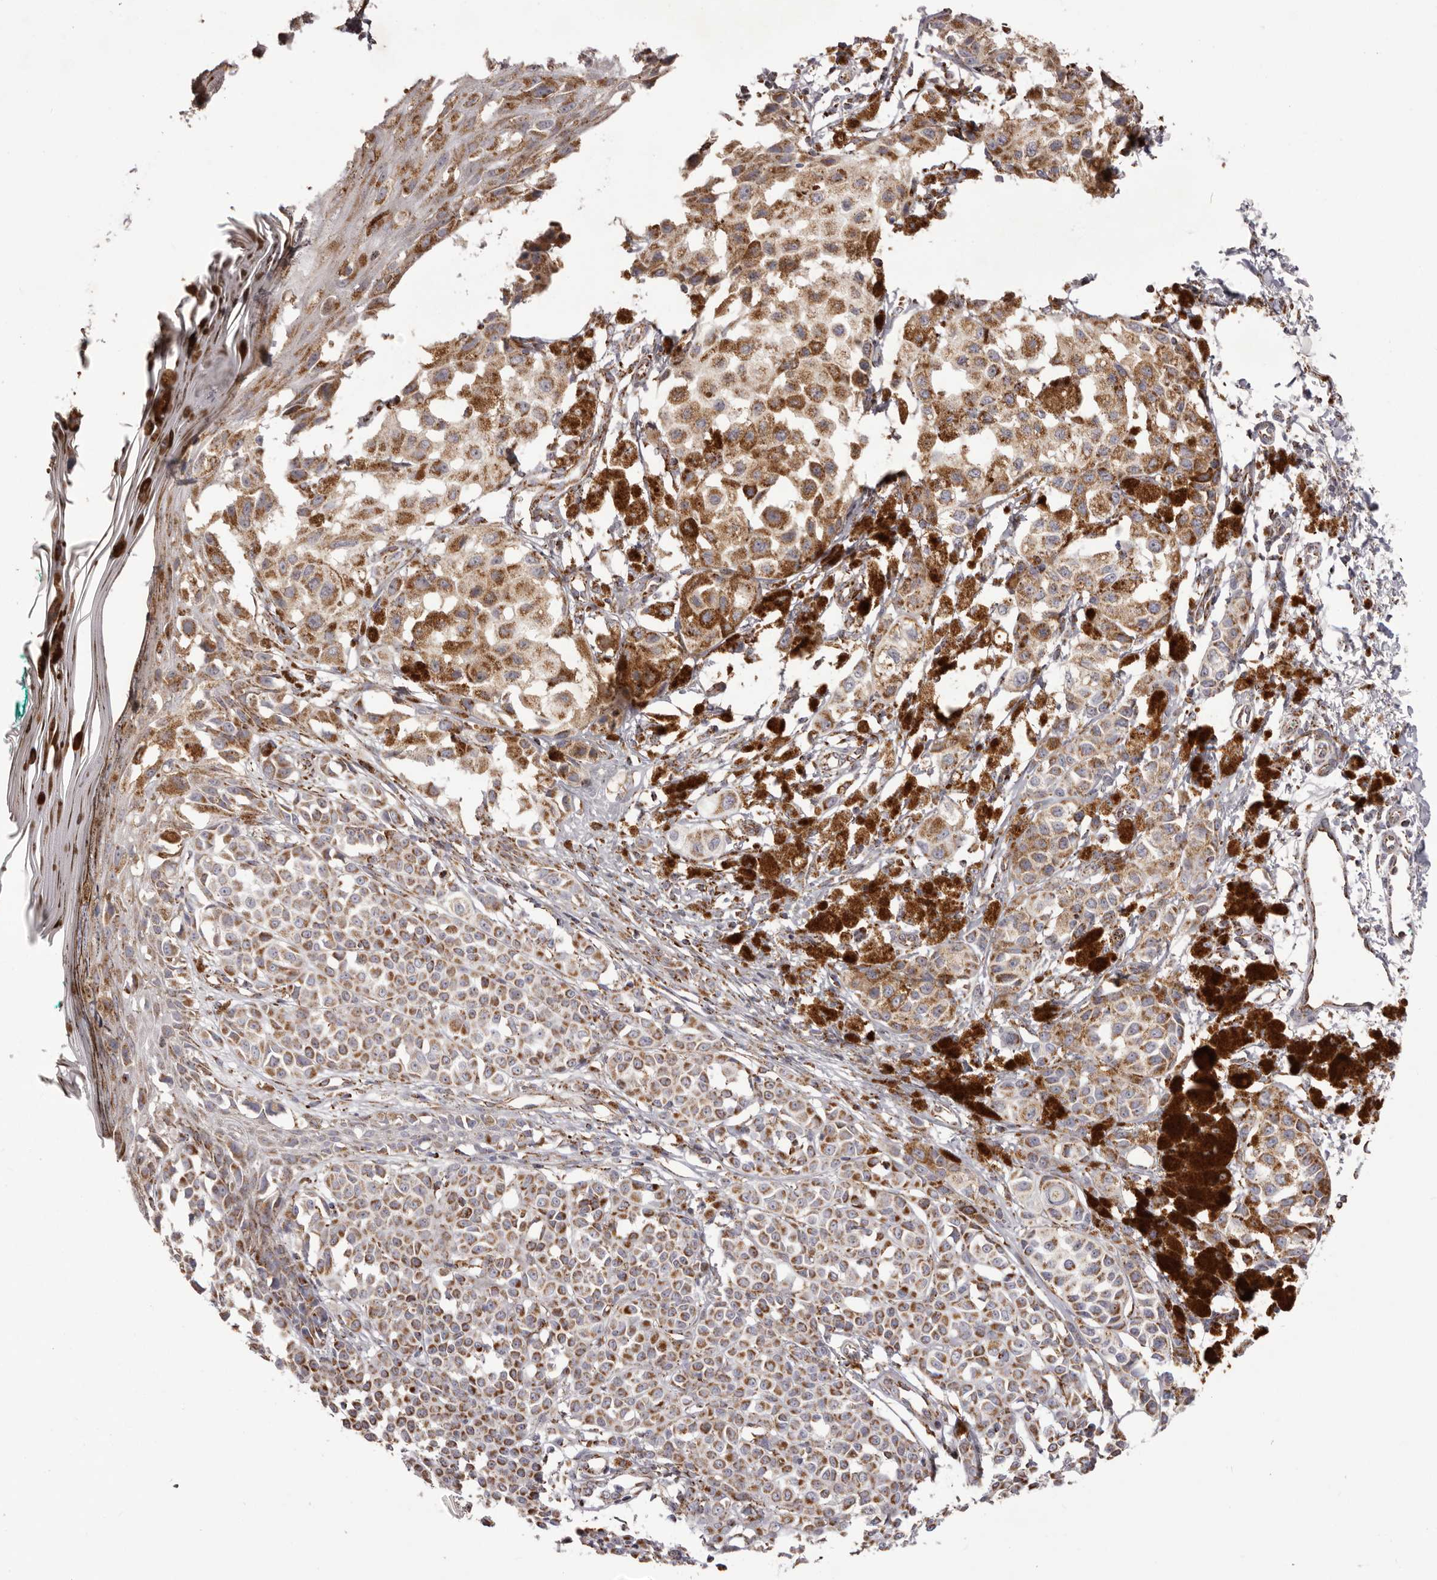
{"staining": {"intensity": "moderate", "quantity": ">75%", "location": "cytoplasmic/membranous"}, "tissue": "melanoma", "cell_type": "Tumor cells", "image_type": "cancer", "snomed": [{"axis": "morphology", "description": "Malignant melanoma, NOS"}, {"axis": "topography", "description": "Skin of leg"}], "caption": "Immunohistochemistry staining of malignant melanoma, which shows medium levels of moderate cytoplasmic/membranous expression in about >75% of tumor cells indicating moderate cytoplasmic/membranous protein positivity. The staining was performed using DAB (brown) for protein detection and nuclei were counterstained in hematoxylin (blue).", "gene": "CHRM2", "patient": {"sex": "female", "age": 72}}